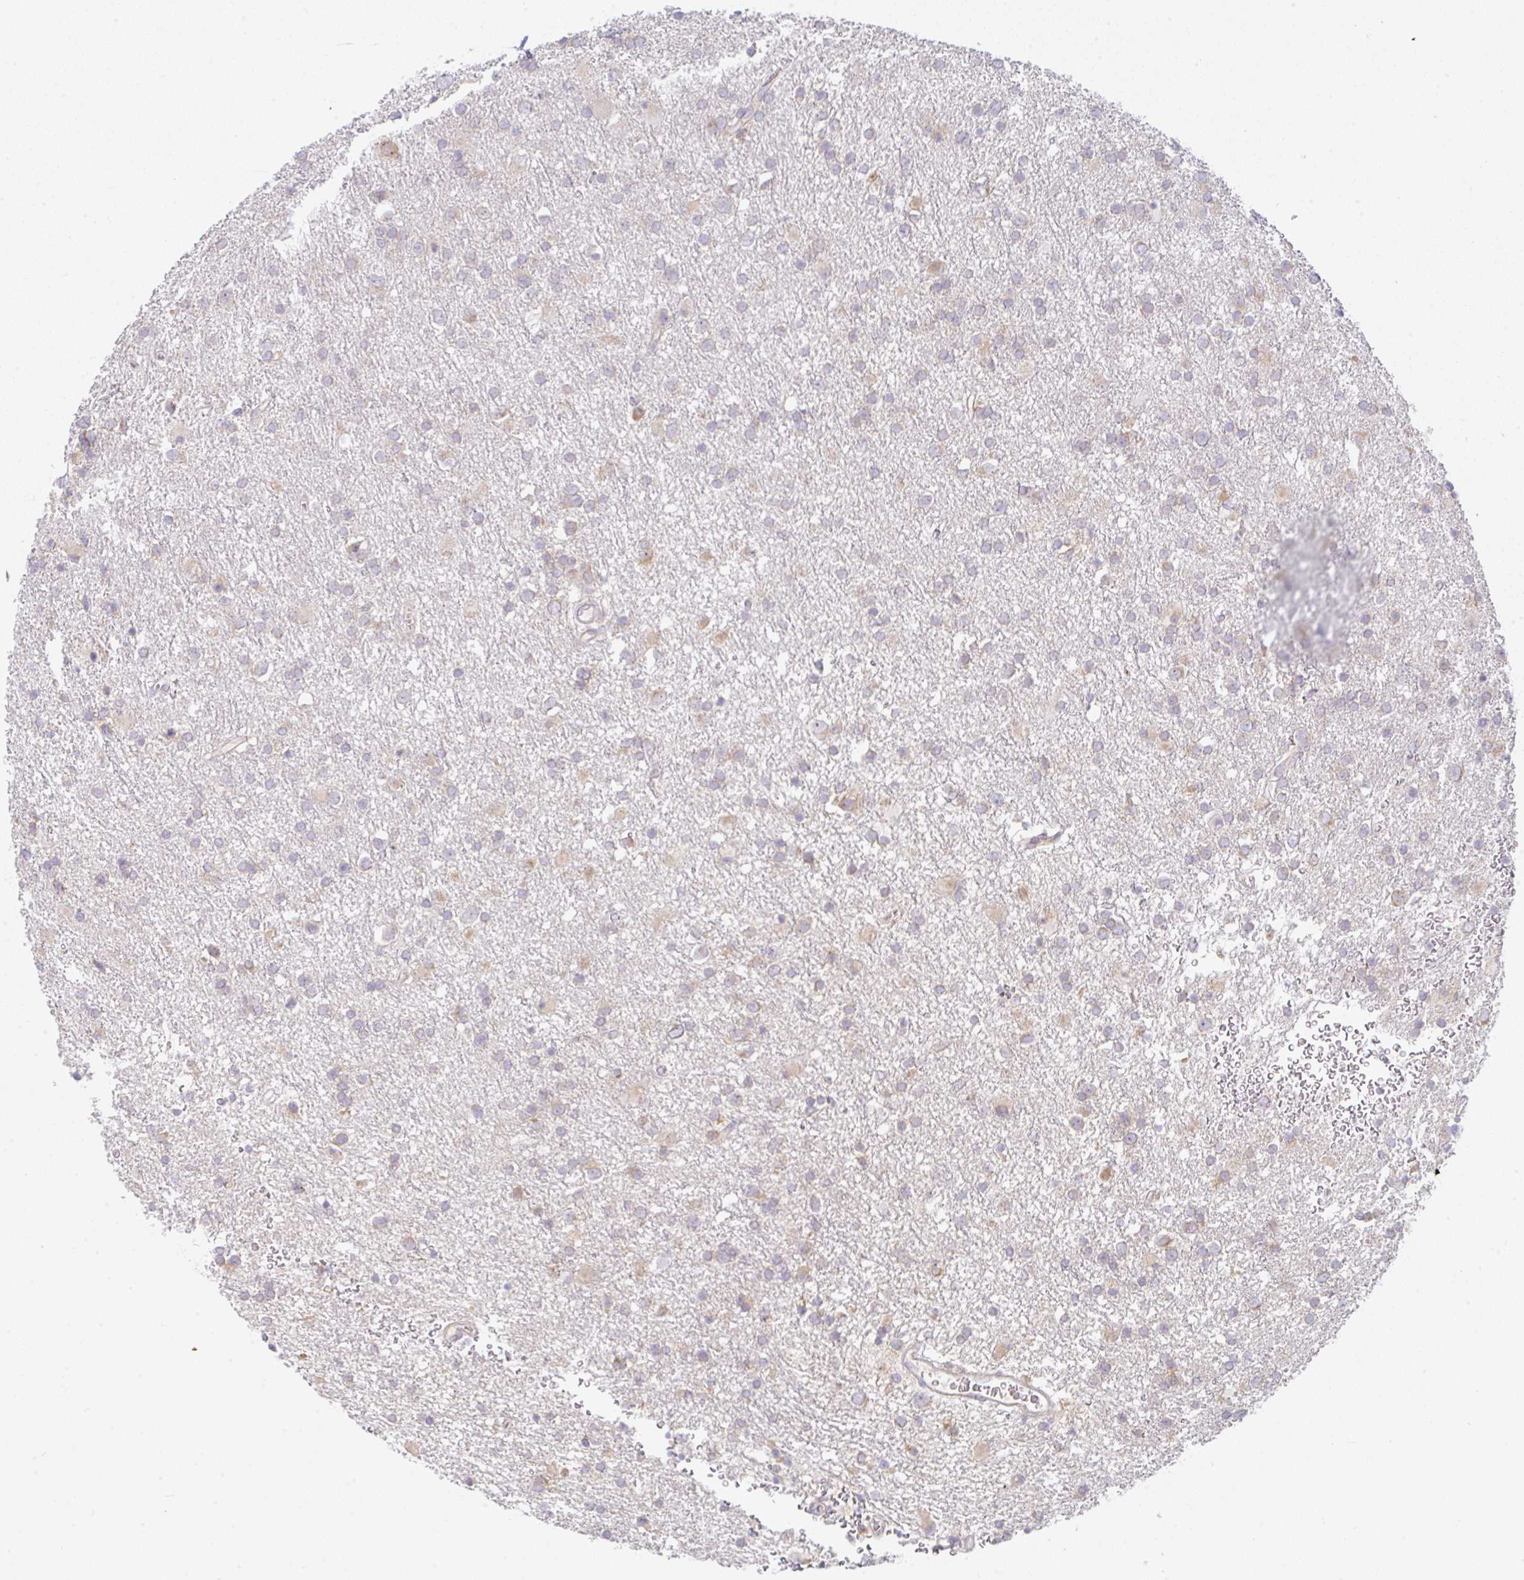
{"staining": {"intensity": "weak", "quantity": "<25%", "location": "cytoplasmic/membranous"}, "tissue": "glioma", "cell_type": "Tumor cells", "image_type": "cancer", "snomed": [{"axis": "morphology", "description": "Glioma, malignant, Low grade"}, {"axis": "topography", "description": "Brain"}], "caption": "Human glioma stained for a protein using immunohistochemistry (IHC) shows no positivity in tumor cells.", "gene": "DERL2", "patient": {"sex": "female", "age": 32}}